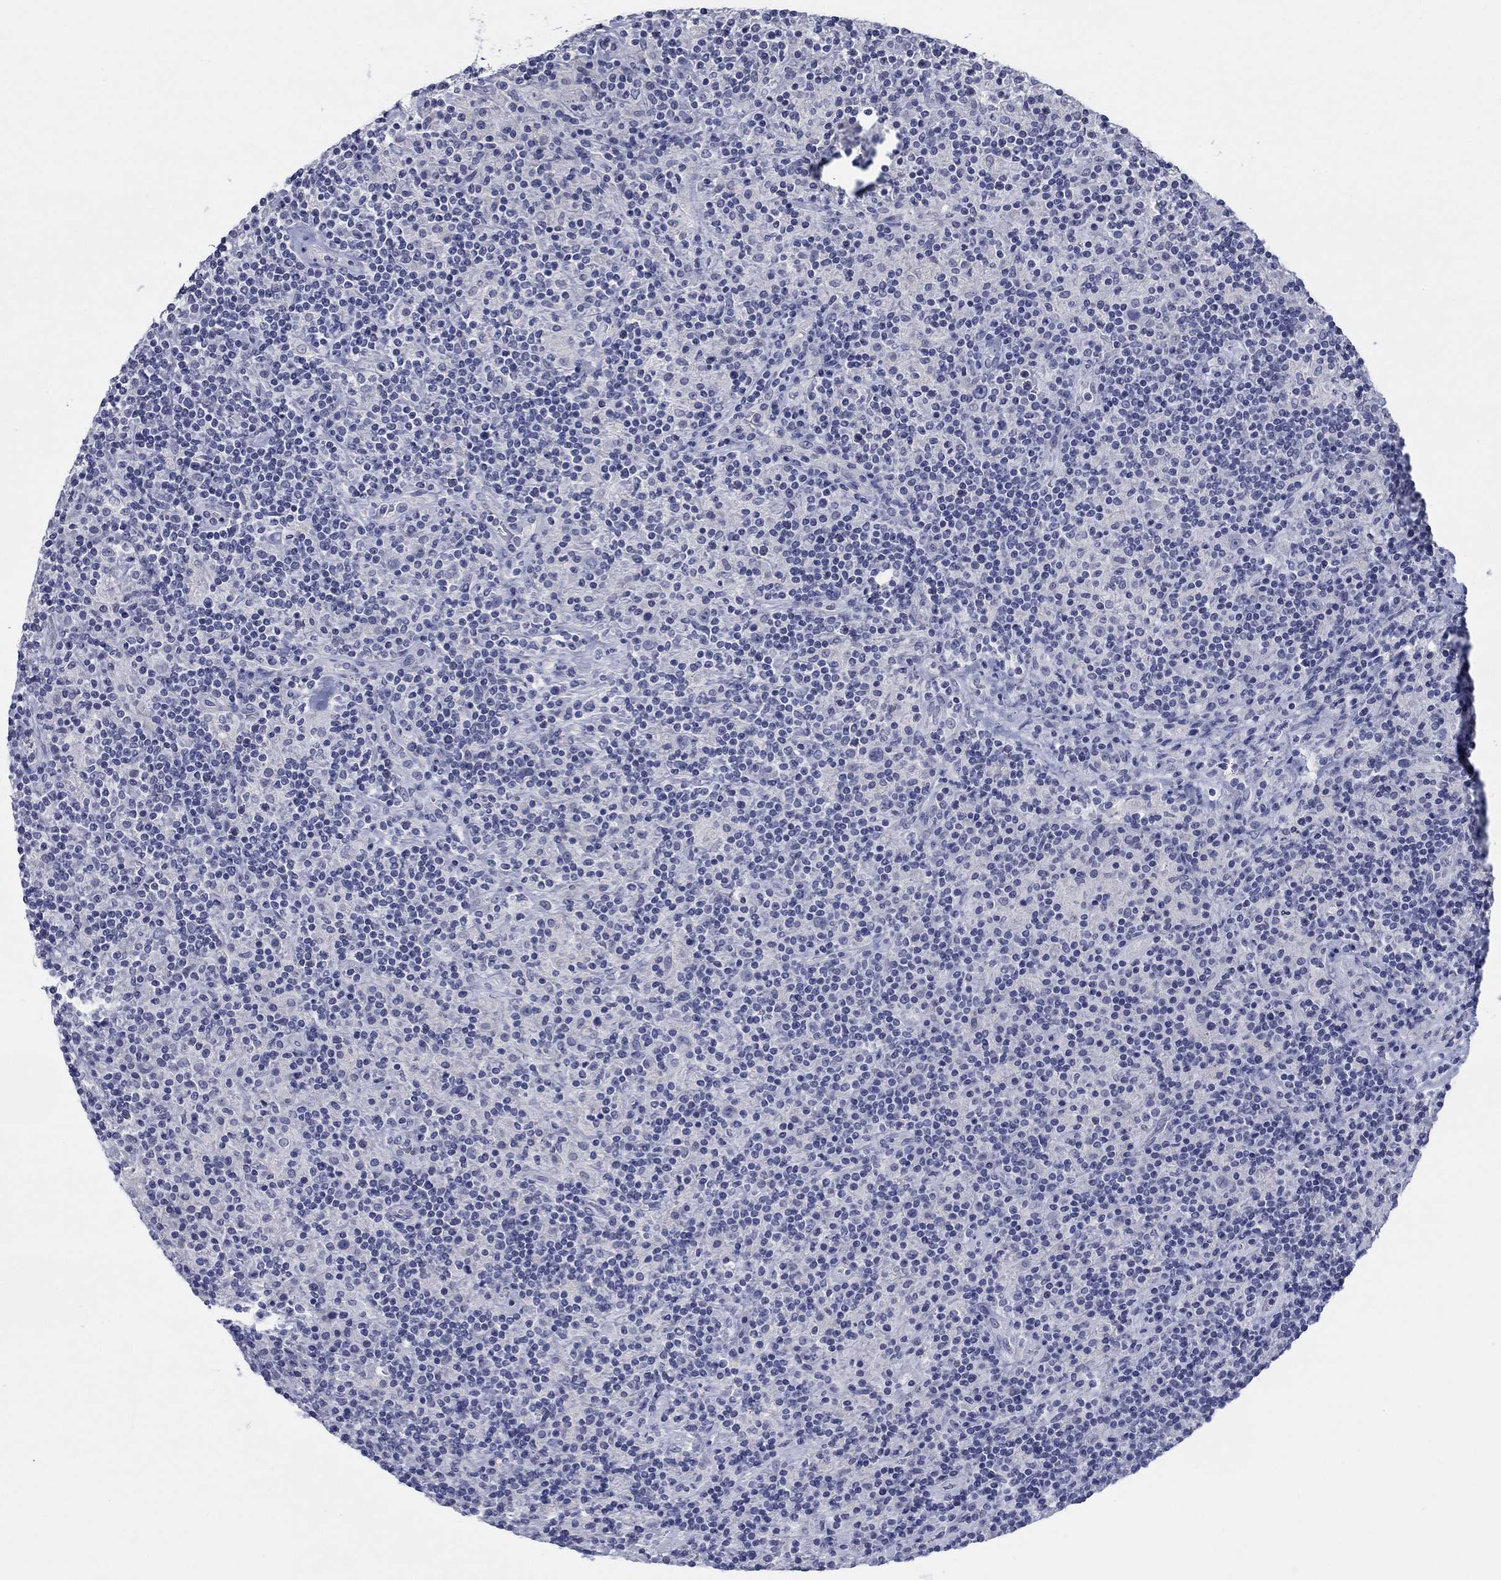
{"staining": {"intensity": "negative", "quantity": "none", "location": "none"}, "tissue": "lymphoma", "cell_type": "Tumor cells", "image_type": "cancer", "snomed": [{"axis": "morphology", "description": "Hodgkin's disease, NOS"}, {"axis": "topography", "description": "Lymph node"}], "caption": "A high-resolution image shows IHC staining of lymphoma, which reveals no significant positivity in tumor cells.", "gene": "ATP6V1G2", "patient": {"sex": "male", "age": 70}}